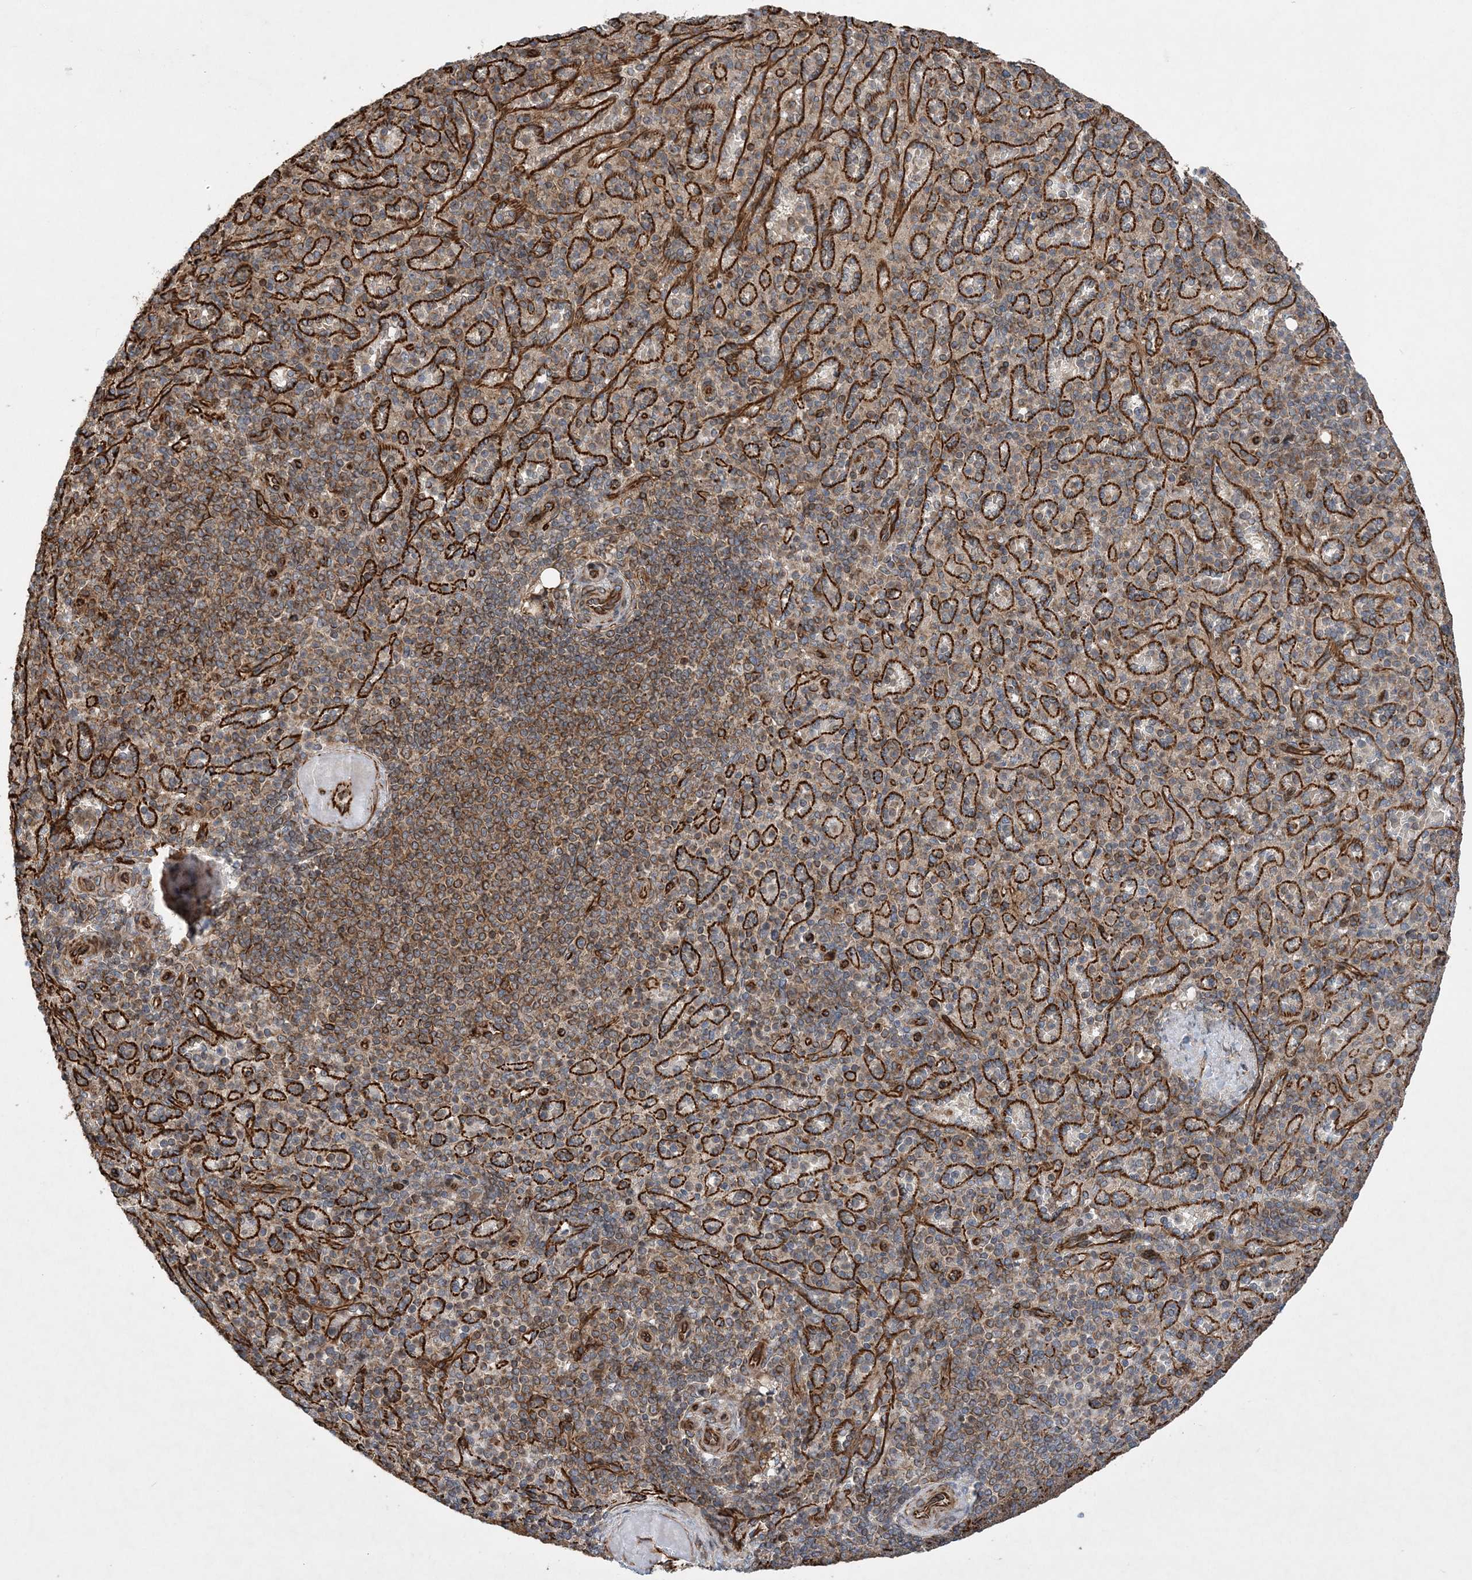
{"staining": {"intensity": "moderate", "quantity": "25%-75%", "location": "cytoplasmic/membranous"}, "tissue": "spleen", "cell_type": "Cells in red pulp", "image_type": "normal", "snomed": [{"axis": "morphology", "description": "Normal tissue, NOS"}, {"axis": "topography", "description": "Spleen"}], "caption": "Immunohistochemistry of benign spleen shows medium levels of moderate cytoplasmic/membranous expression in about 25%-75% of cells in red pulp.", "gene": "FAM114A2", "patient": {"sex": "female", "age": 74}}